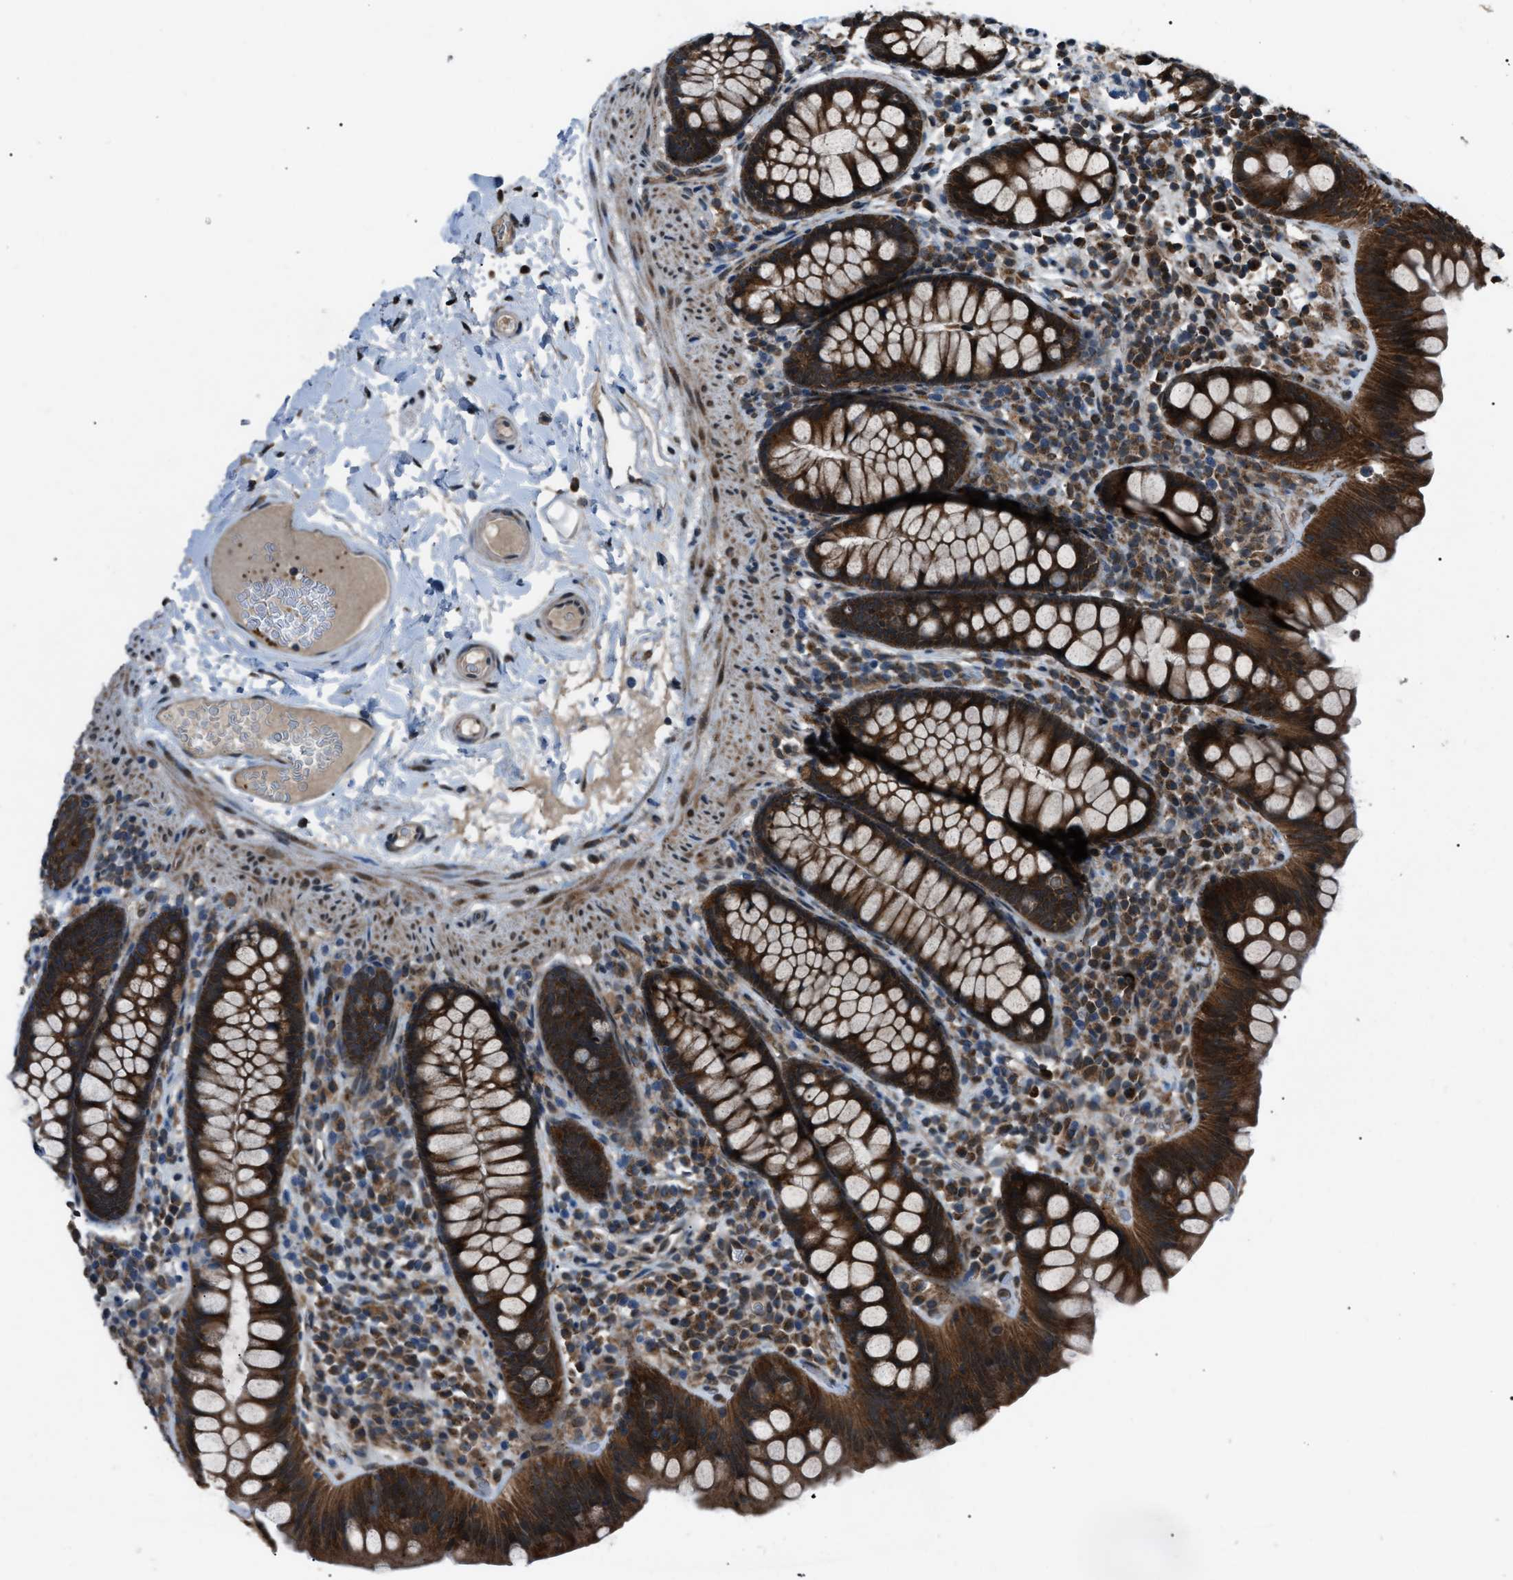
{"staining": {"intensity": "weak", "quantity": ">75%", "location": "cytoplasmic/membranous"}, "tissue": "colon", "cell_type": "Endothelial cells", "image_type": "normal", "snomed": [{"axis": "morphology", "description": "Normal tissue, NOS"}, {"axis": "topography", "description": "Colon"}], "caption": "Colon stained with immunohistochemistry (IHC) shows weak cytoplasmic/membranous expression in approximately >75% of endothelial cells. (DAB (3,3'-diaminobenzidine) = brown stain, brightfield microscopy at high magnification).", "gene": "ZFAND2A", "patient": {"sex": "female", "age": 80}}